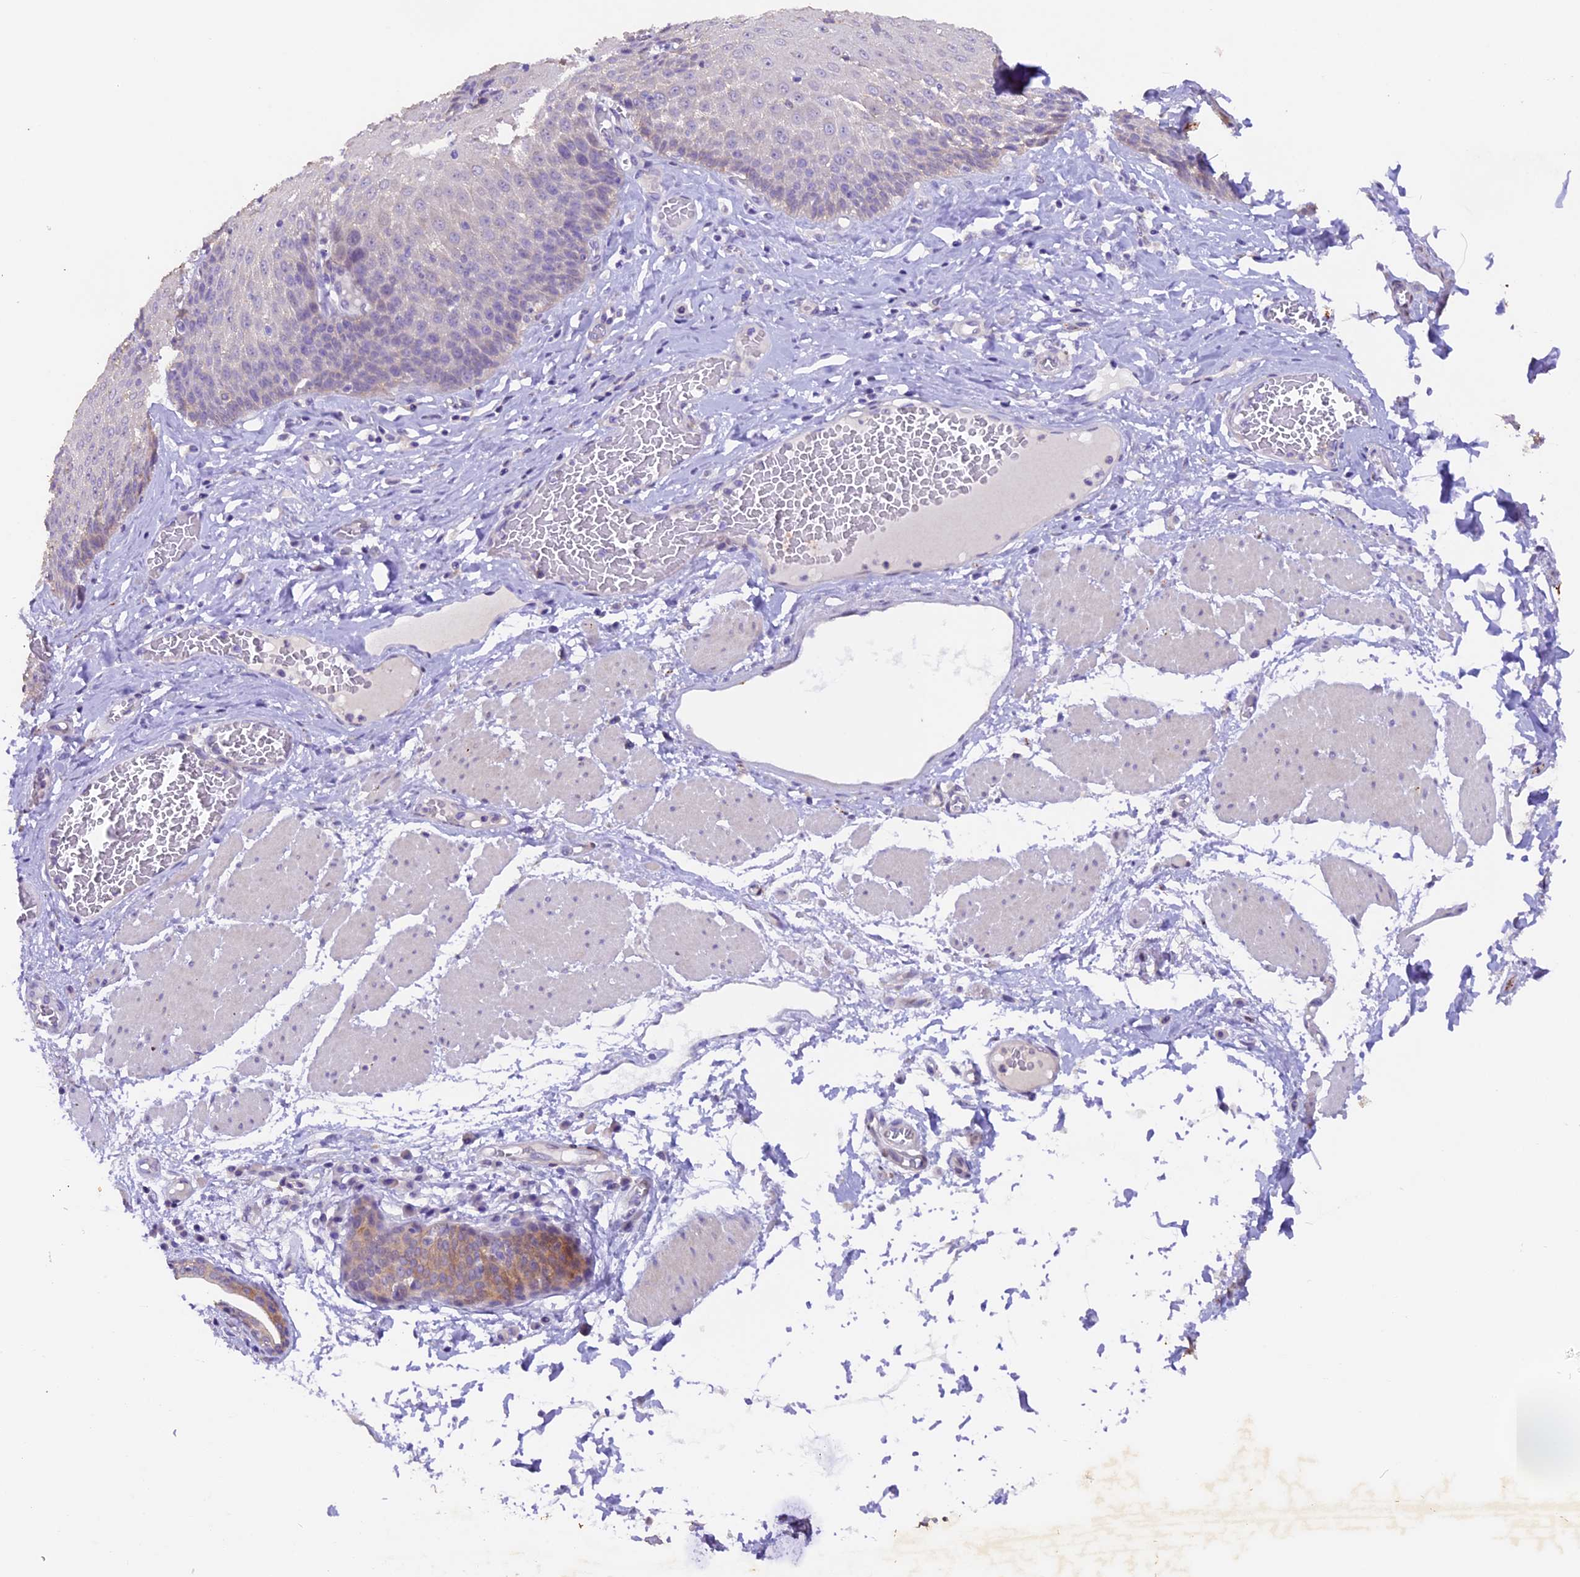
{"staining": {"intensity": "weak", "quantity": "<25%", "location": "cytoplasmic/membranous,nuclear"}, "tissue": "esophagus", "cell_type": "Squamous epithelial cells", "image_type": "normal", "snomed": [{"axis": "morphology", "description": "Normal tissue, NOS"}, {"axis": "topography", "description": "Esophagus"}], "caption": "Photomicrograph shows no significant protein expression in squamous epithelial cells of unremarkable esophagus.", "gene": "NCK2", "patient": {"sex": "male", "age": 60}}